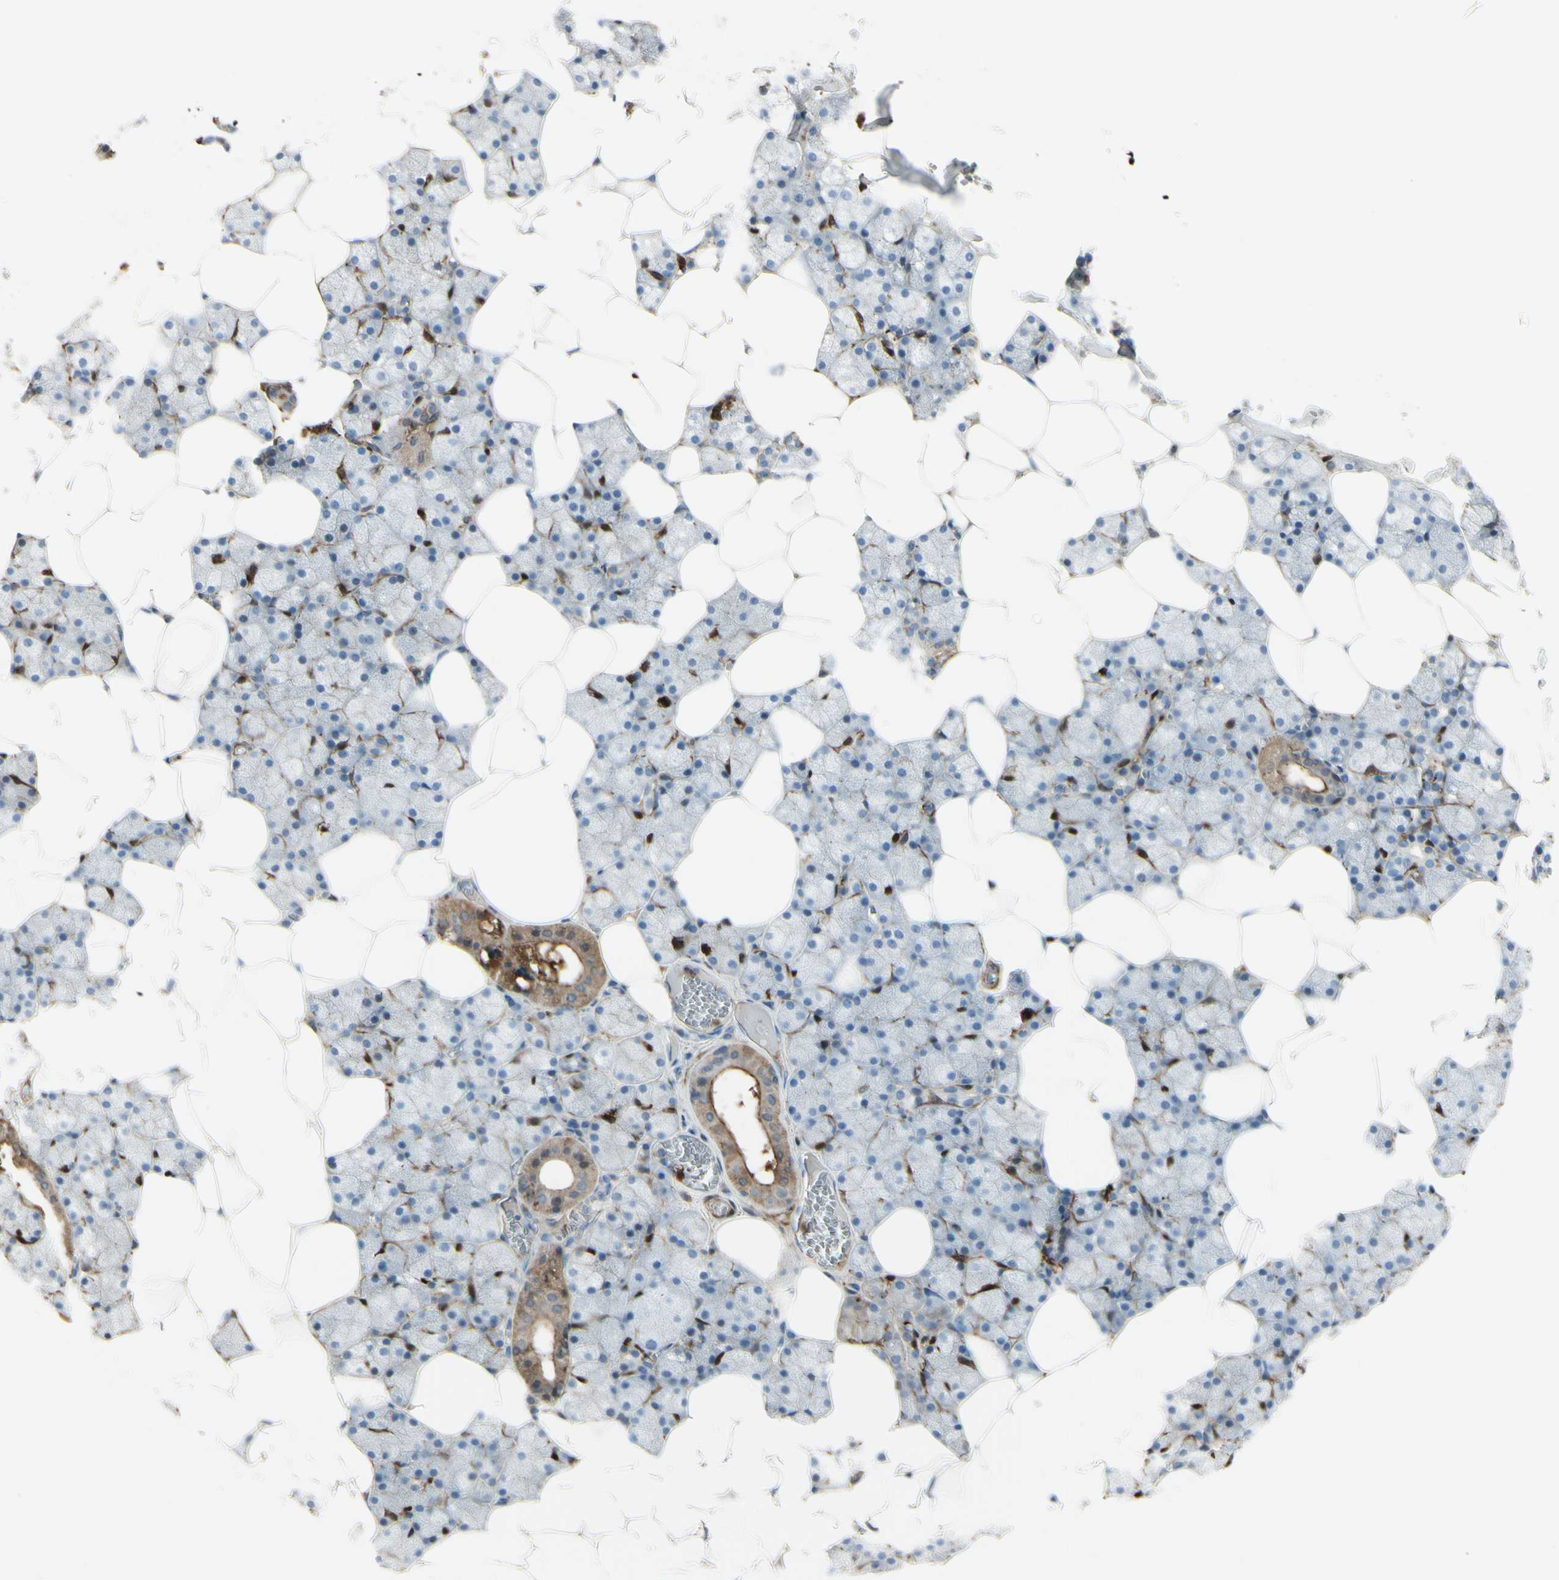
{"staining": {"intensity": "negative", "quantity": "none", "location": "none"}, "tissue": "salivary gland", "cell_type": "Glandular cells", "image_type": "normal", "snomed": [{"axis": "morphology", "description": "Normal tissue, NOS"}, {"axis": "topography", "description": "Salivary gland"}], "caption": "Immunohistochemical staining of normal salivary gland exhibits no significant positivity in glandular cells.", "gene": "GSN", "patient": {"sex": "male", "age": 62}}